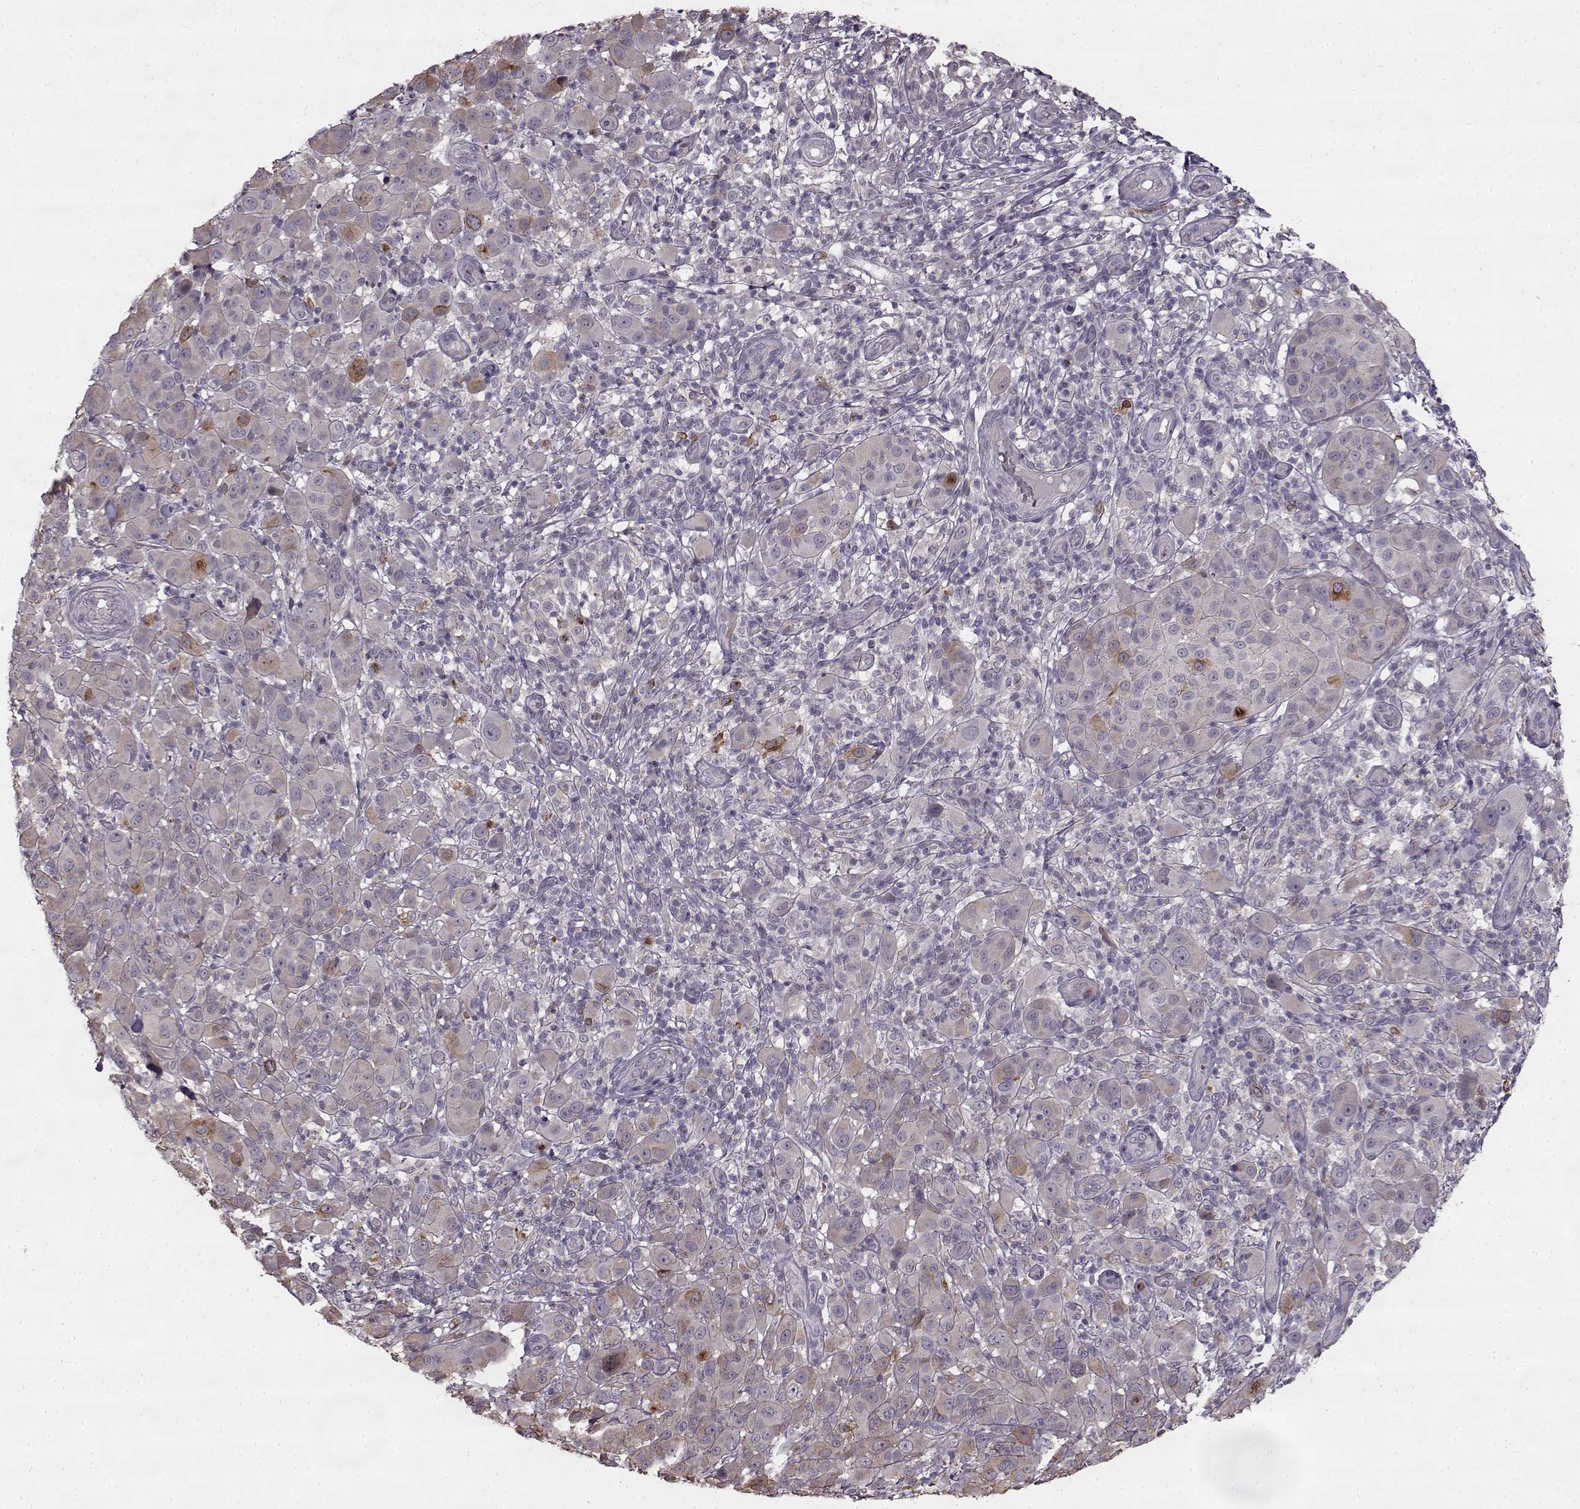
{"staining": {"intensity": "moderate", "quantity": "<25%", "location": "cytoplasmic/membranous"}, "tissue": "melanoma", "cell_type": "Tumor cells", "image_type": "cancer", "snomed": [{"axis": "morphology", "description": "Malignant melanoma, NOS"}, {"axis": "topography", "description": "Skin"}], "caption": "IHC of human melanoma reveals low levels of moderate cytoplasmic/membranous expression in approximately <25% of tumor cells.", "gene": "HMMR", "patient": {"sex": "female", "age": 87}}